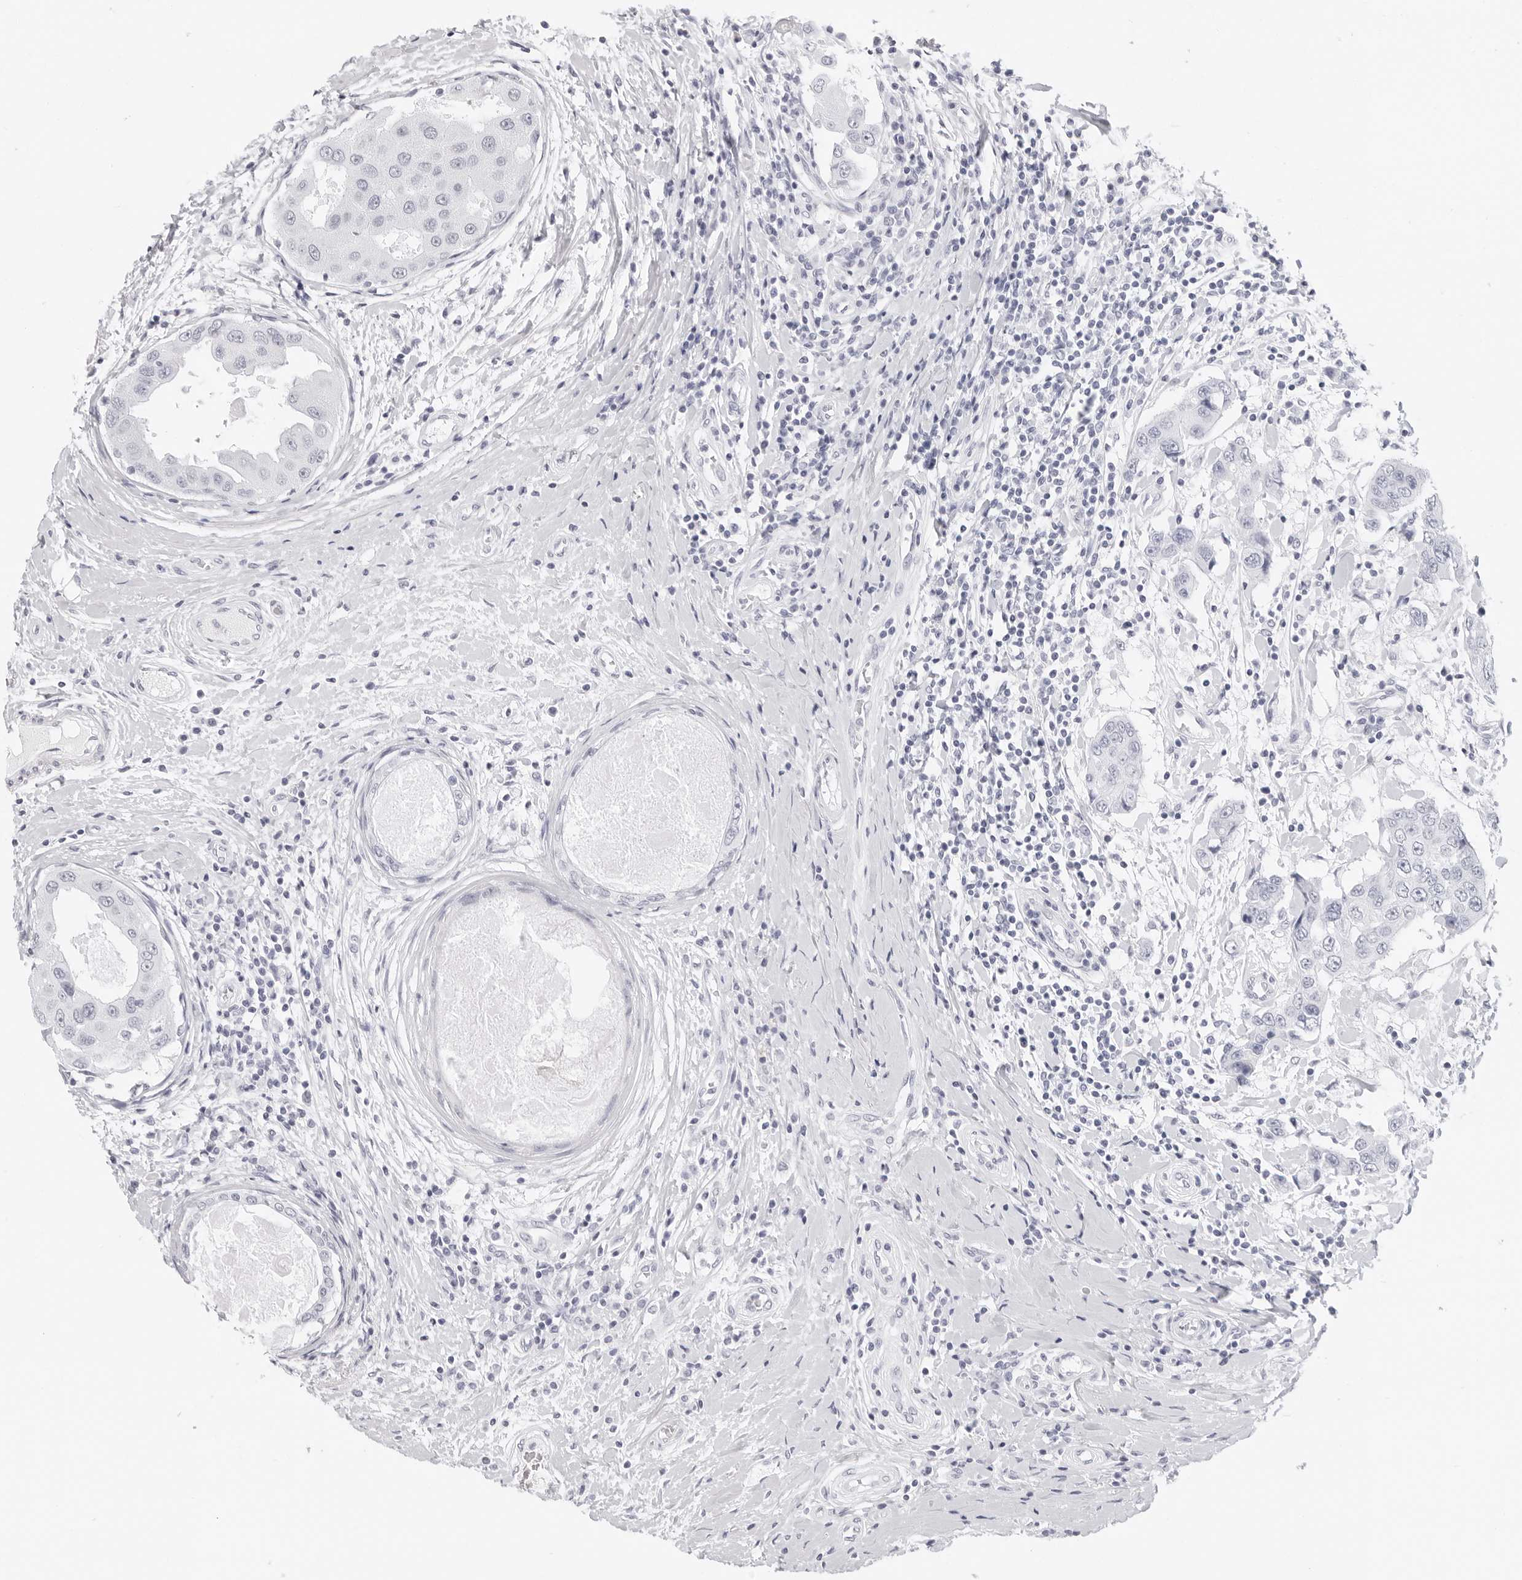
{"staining": {"intensity": "negative", "quantity": "none", "location": "none"}, "tissue": "breast cancer", "cell_type": "Tumor cells", "image_type": "cancer", "snomed": [{"axis": "morphology", "description": "Duct carcinoma"}, {"axis": "topography", "description": "Breast"}], "caption": "The photomicrograph reveals no staining of tumor cells in breast cancer (intraductal carcinoma).", "gene": "AGMAT", "patient": {"sex": "female", "age": 27}}